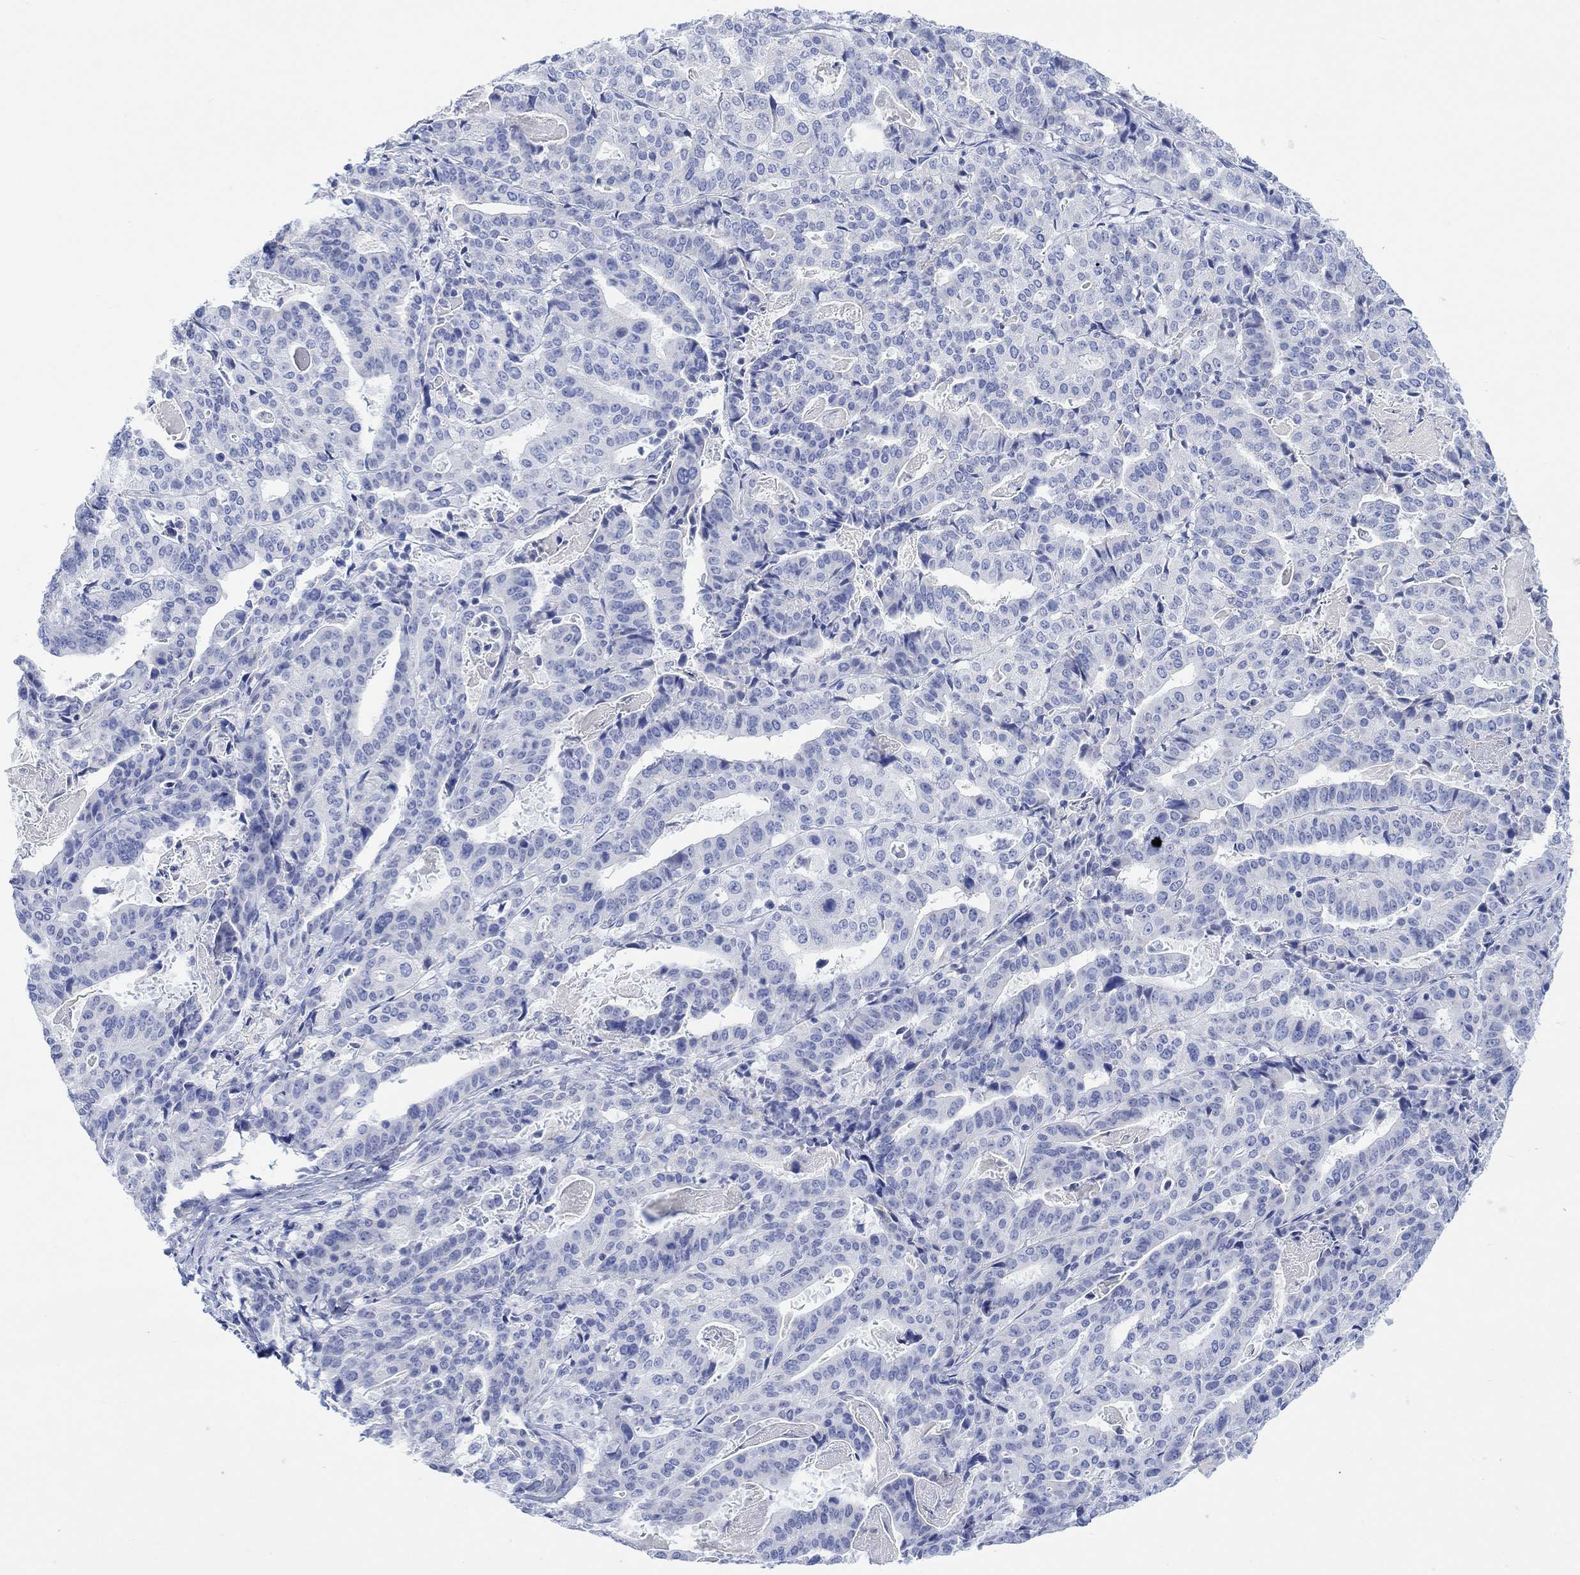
{"staining": {"intensity": "negative", "quantity": "none", "location": "none"}, "tissue": "stomach cancer", "cell_type": "Tumor cells", "image_type": "cancer", "snomed": [{"axis": "morphology", "description": "Adenocarcinoma, NOS"}, {"axis": "topography", "description": "Stomach"}], "caption": "High power microscopy micrograph of an IHC photomicrograph of stomach adenocarcinoma, revealing no significant staining in tumor cells.", "gene": "CALCA", "patient": {"sex": "male", "age": 48}}